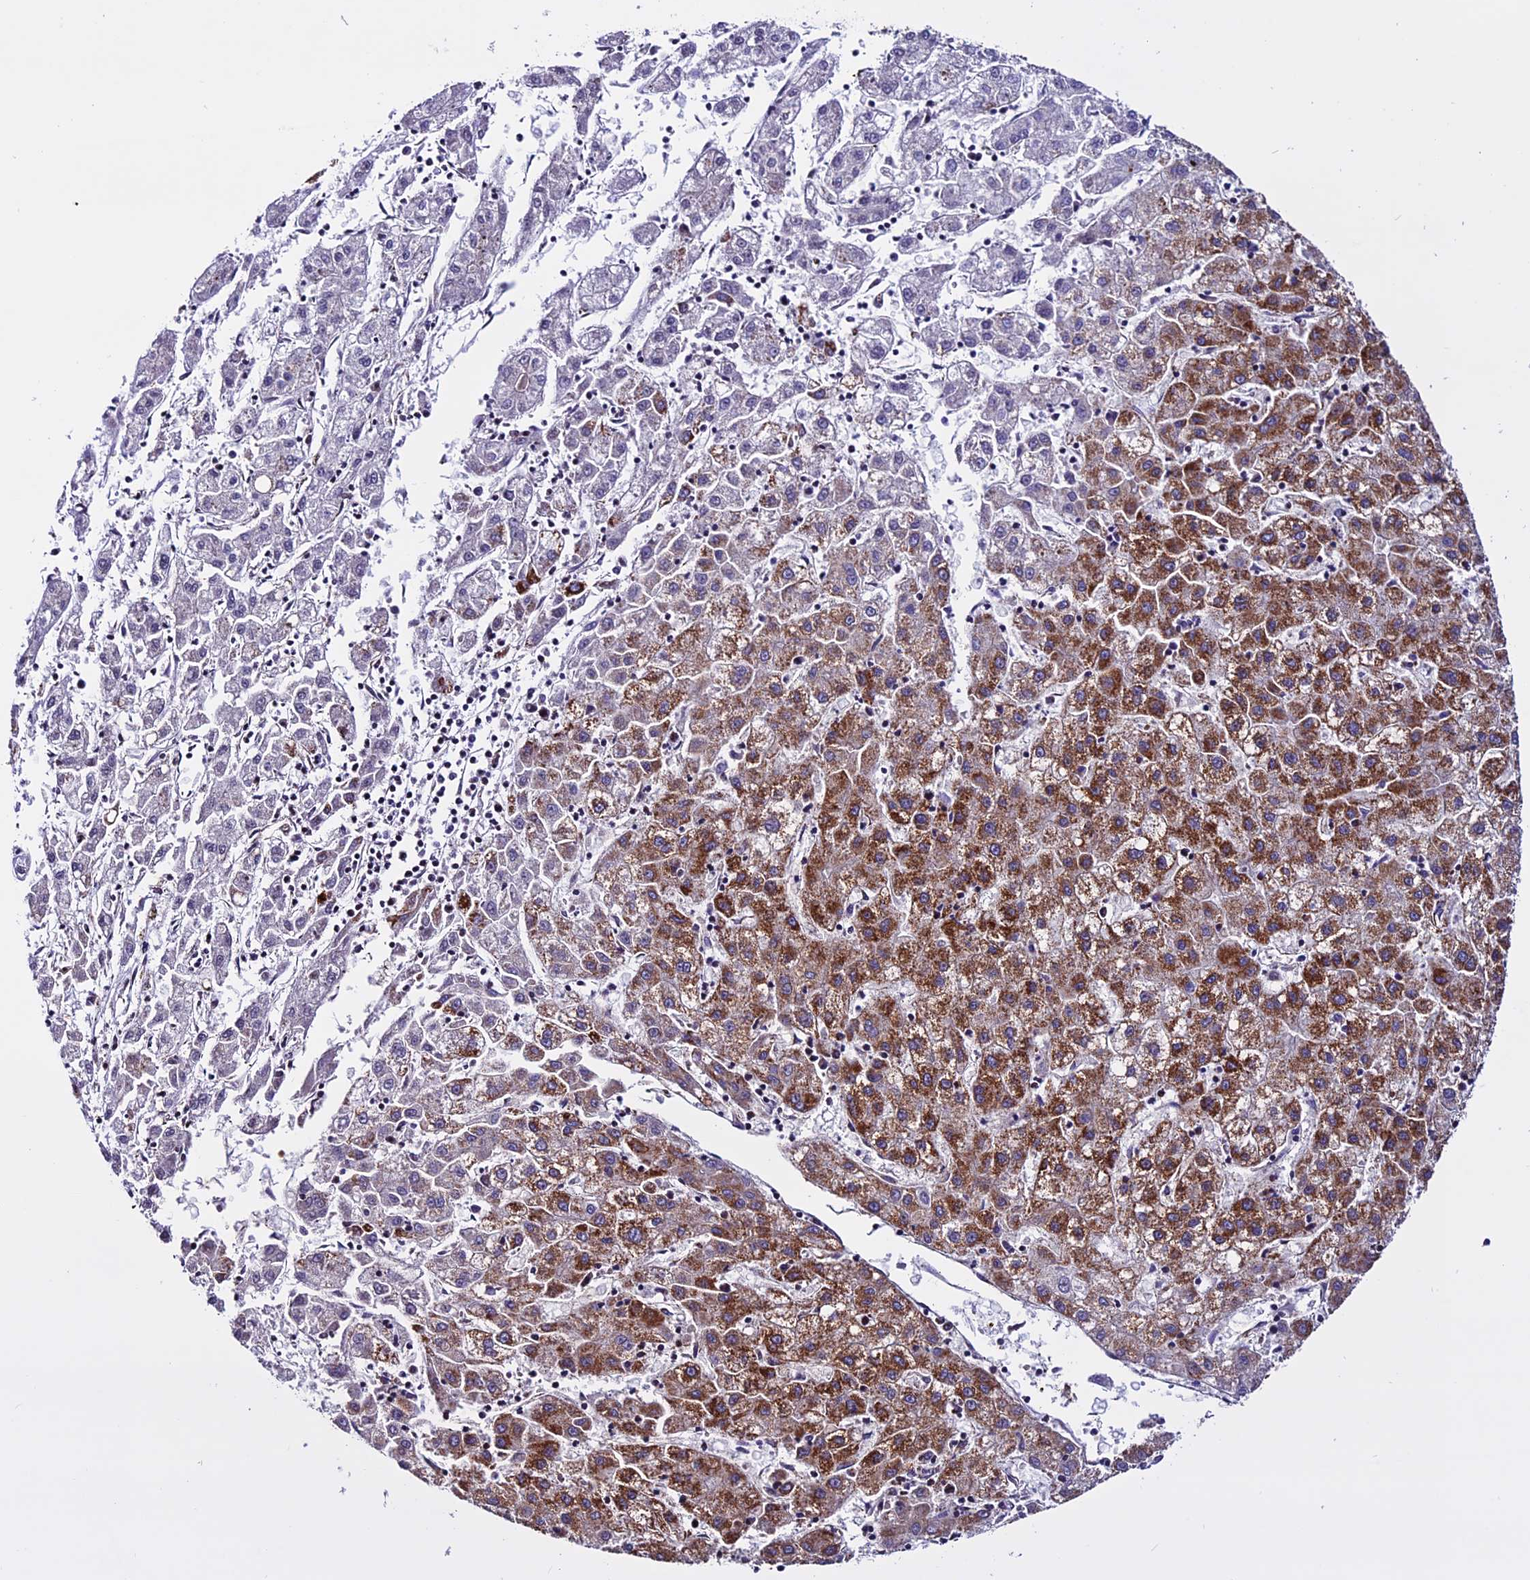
{"staining": {"intensity": "strong", "quantity": "25%-75%", "location": "cytoplasmic/membranous"}, "tissue": "liver cancer", "cell_type": "Tumor cells", "image_type": "cancer", "snomed": [{"axis": "morphology", "description": "Carcinoma, Hepatocellular, NOS"}, {"axis": "topography", "description": "Liver"}], "caption": "Protein staining displays strong cytoplasmic/membranous expression in about 25%-75% of tumor cells in liver cancer (hepatocellular carcinoma).", "gene": "CX3CL1", "patient": {"sex": "male", "age": 72}}